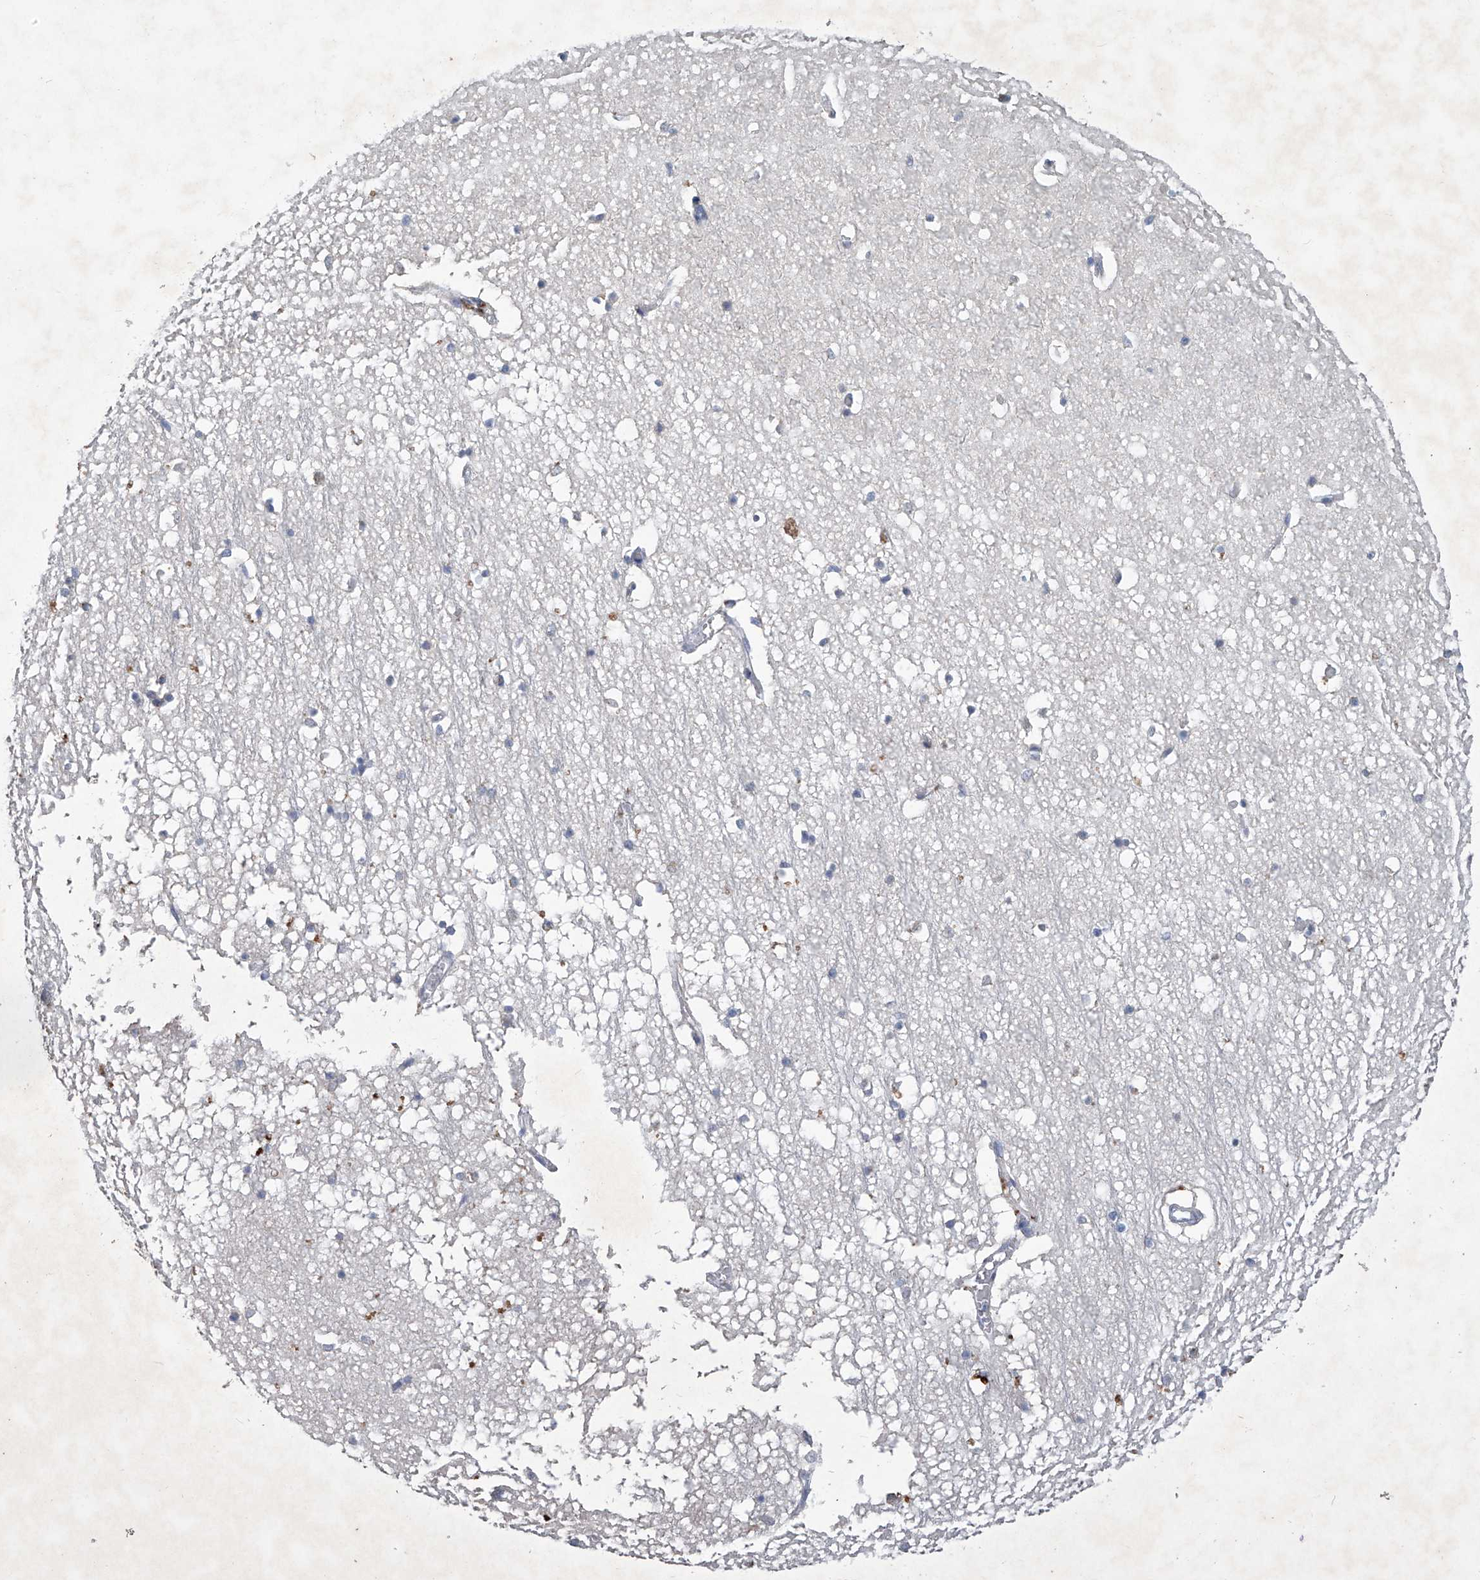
{"staining": {"intensity": "weak", "quantity": "<25%", "location": "cytoplasmic/membranous"}, "tissue": "hippocampus", "cell_type": "Glial cells", "image_type": "normal", "snomed": [{"axis": "morphology", "description": "Normal tissue, NOS"}, {"axis": "topography", "description": "Hippocampus"}], "caption": "This is an immunohistochemistry micrograph of unremarkable human hippocampus. There is no staining in glial cells.", "gene": "PCSK5", "patient": {"sex": "male", "age": 70}}